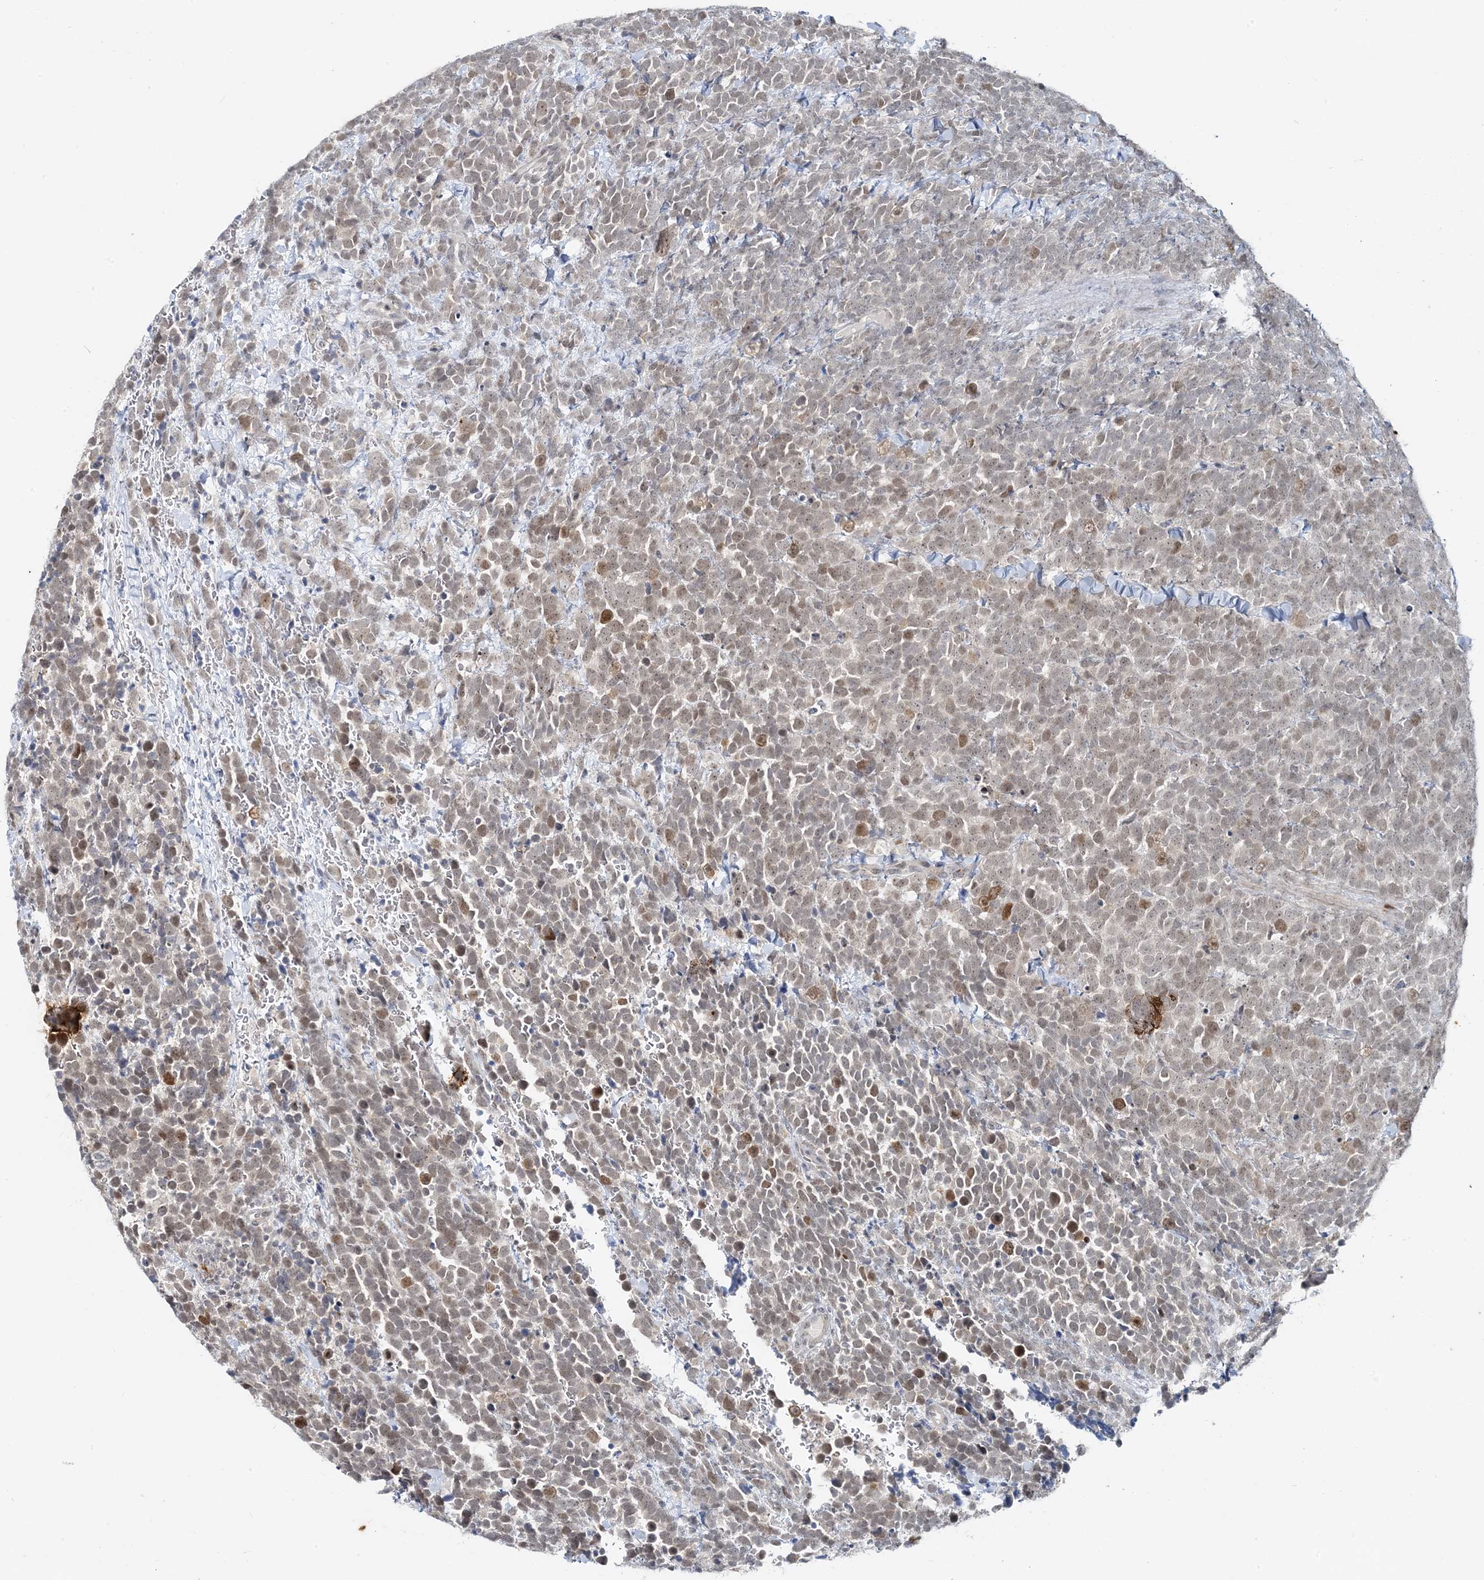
{"staining": {"intensity": "moderate", "quantity": "25%-75%", "location": "nuclear"}, "tissue": "urothelial cancer", "cell_type": "Tumor cells", "image_type": "cancer", "snomed": [{"axis": "morphology", "description": "Urothelial carcinoma, High grade"}, {"axis": "topography", "description": "Urinary bladder"}], "caption": "The micrograph reveals staining of urothelial carcinoma (high-grade), revealing moderate nuclear protein positivity (brown color) within tumor cells. (brown staining indicates protein expression, while blue staining denotes nuclei).", "gene": "LEXM", "patient": {"sex": "female", "age": 82}}